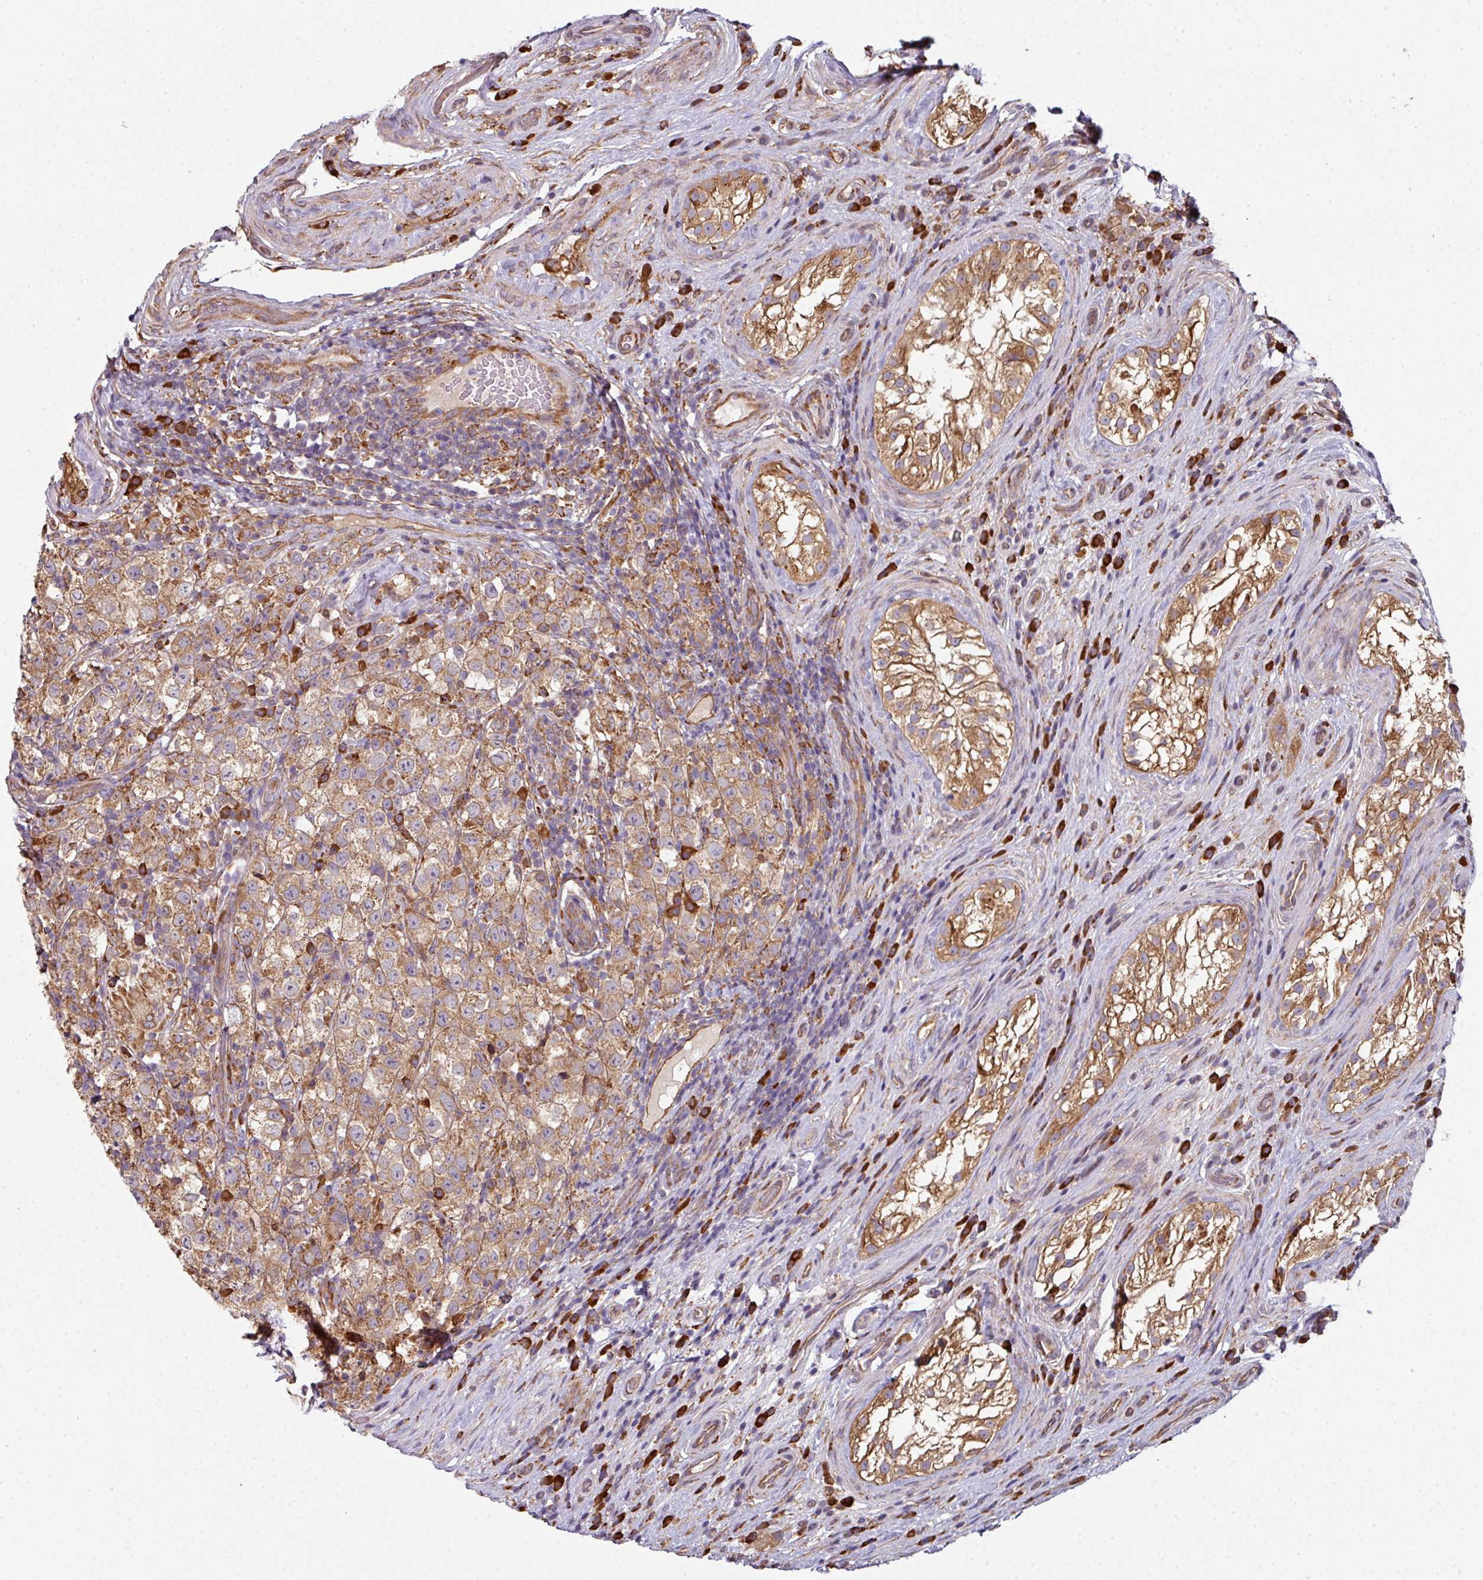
{"staining": {"intensity": "moderate", "quantity": ">75%", "location": "cytoplasmic/membranous"}, "tissue": "testis cancer", "cell_type": "Tumor cells", "image_type": "cancer", "snomed": [{"axis": "morphology", "description": "Seminoma, NOS"}, {"axis": "morphology", "description": "Carcinoma, Embryonal, NOS"}, {"axis": "topography", "description": "Testis"}], "caption": "A micrograph showing moderate cytoplasmic/membranous staining in about >75% of tumor cells in testis cancer, as visualized by brown immunohistochemical staining.", "gene": "FAT4", "patient": {"sex": "male", "age": 41}}